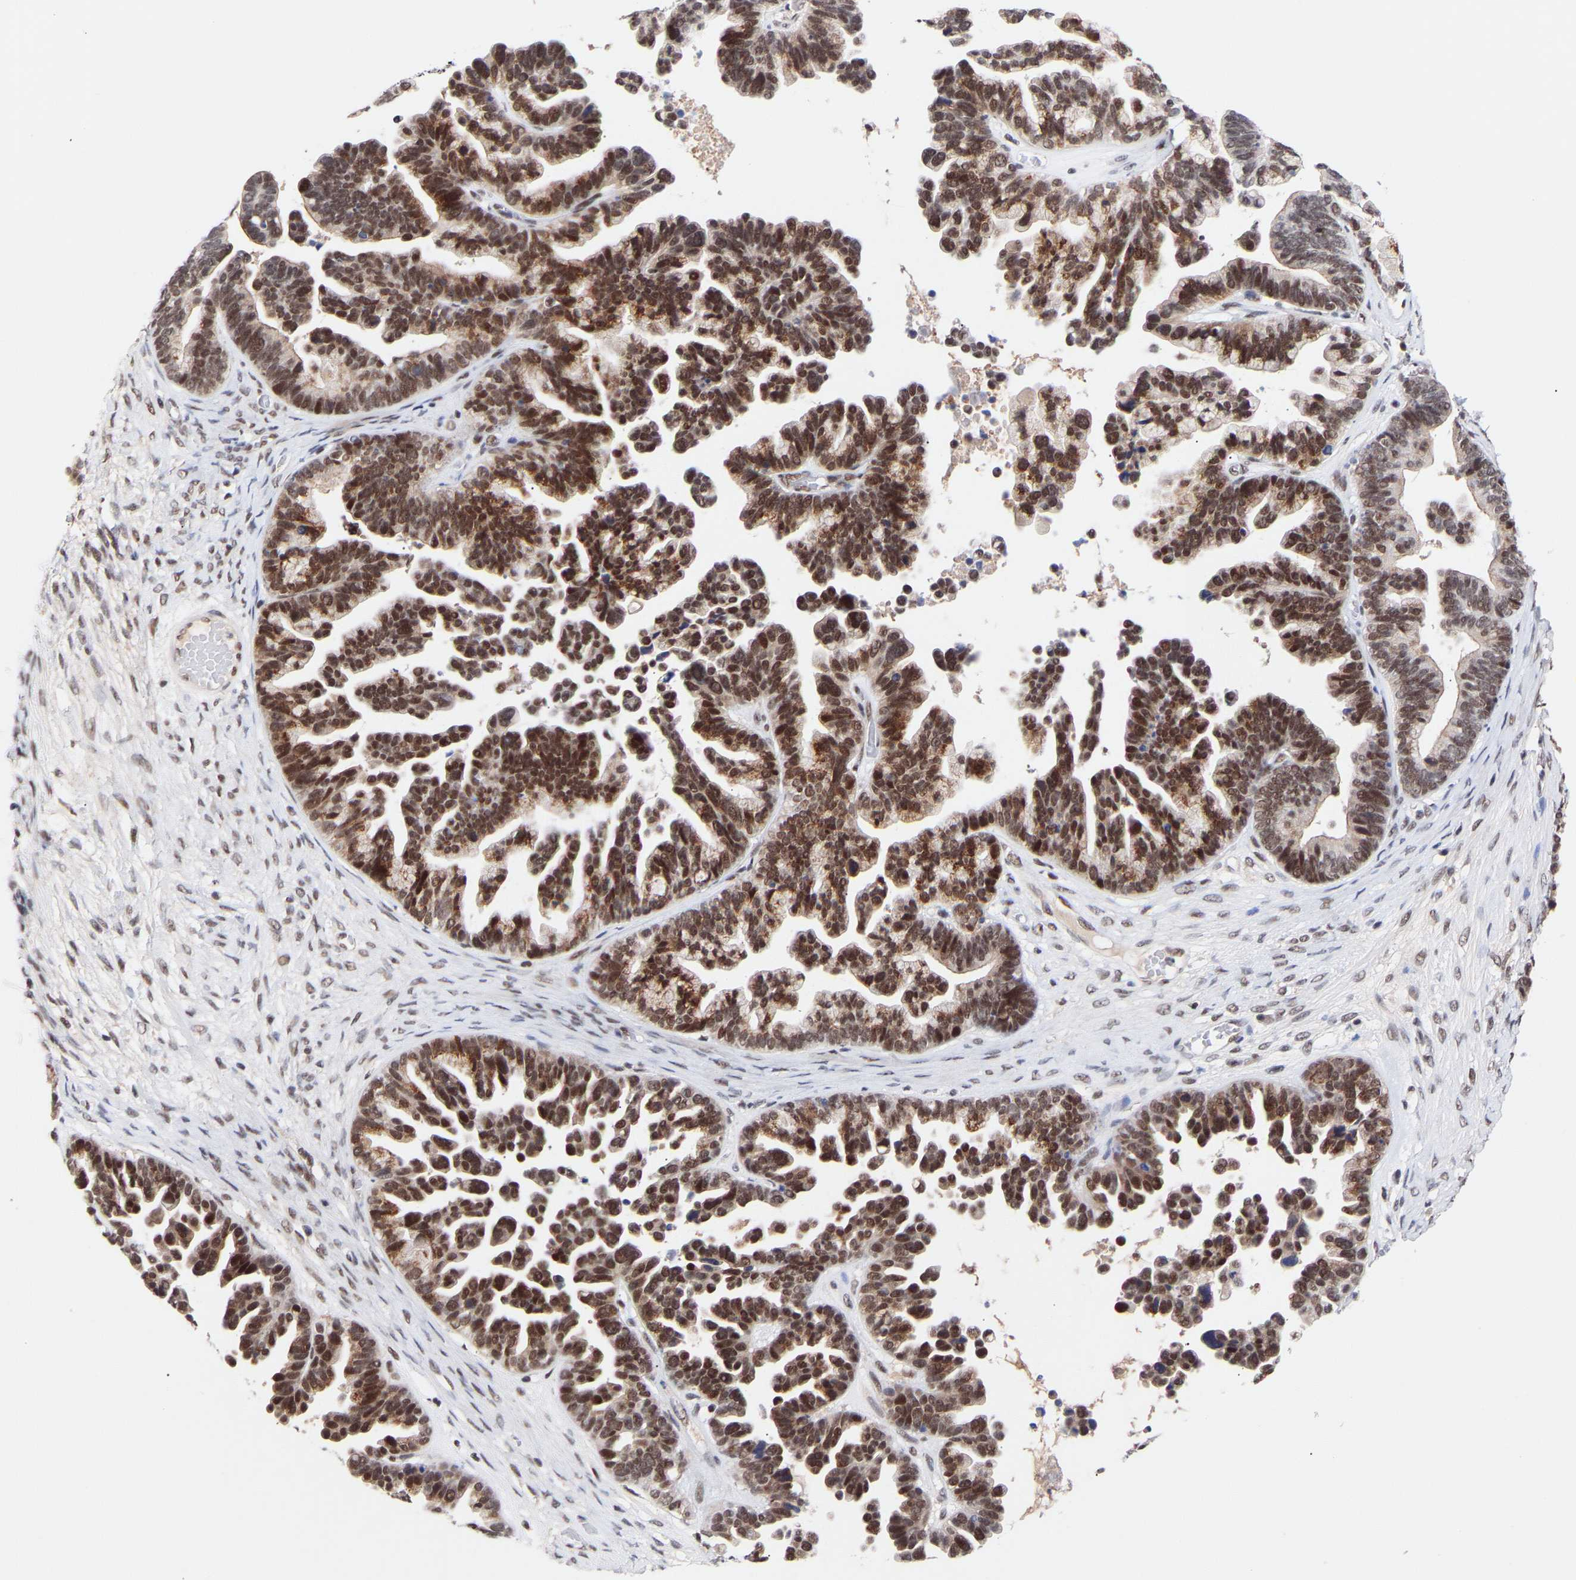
{"staining": {"intensity": "moderate", "quantity": ">75%", "location": "nuclear"}, "tissue": "ovarian cancer", "cell_type": "Tumor cells", "image_type": "cancer", "snomed": [{"axis": "morphology", "description": "Cystadenocarcinoma, serous, NOS"}, {"axis": "topography", "description": "Ovary"}], "caption": "The image displays a brown stain indicating the presence of a protein in the nuclear of tumor cells in ovarian cancer (serous cystadenocarcinoma). (DAB (3,3'-diaminobenzidine) IHC with brightfield microscopy, high magnification).", "gene": "RBM15", "patient": {"sex": "female", "age": 56}}